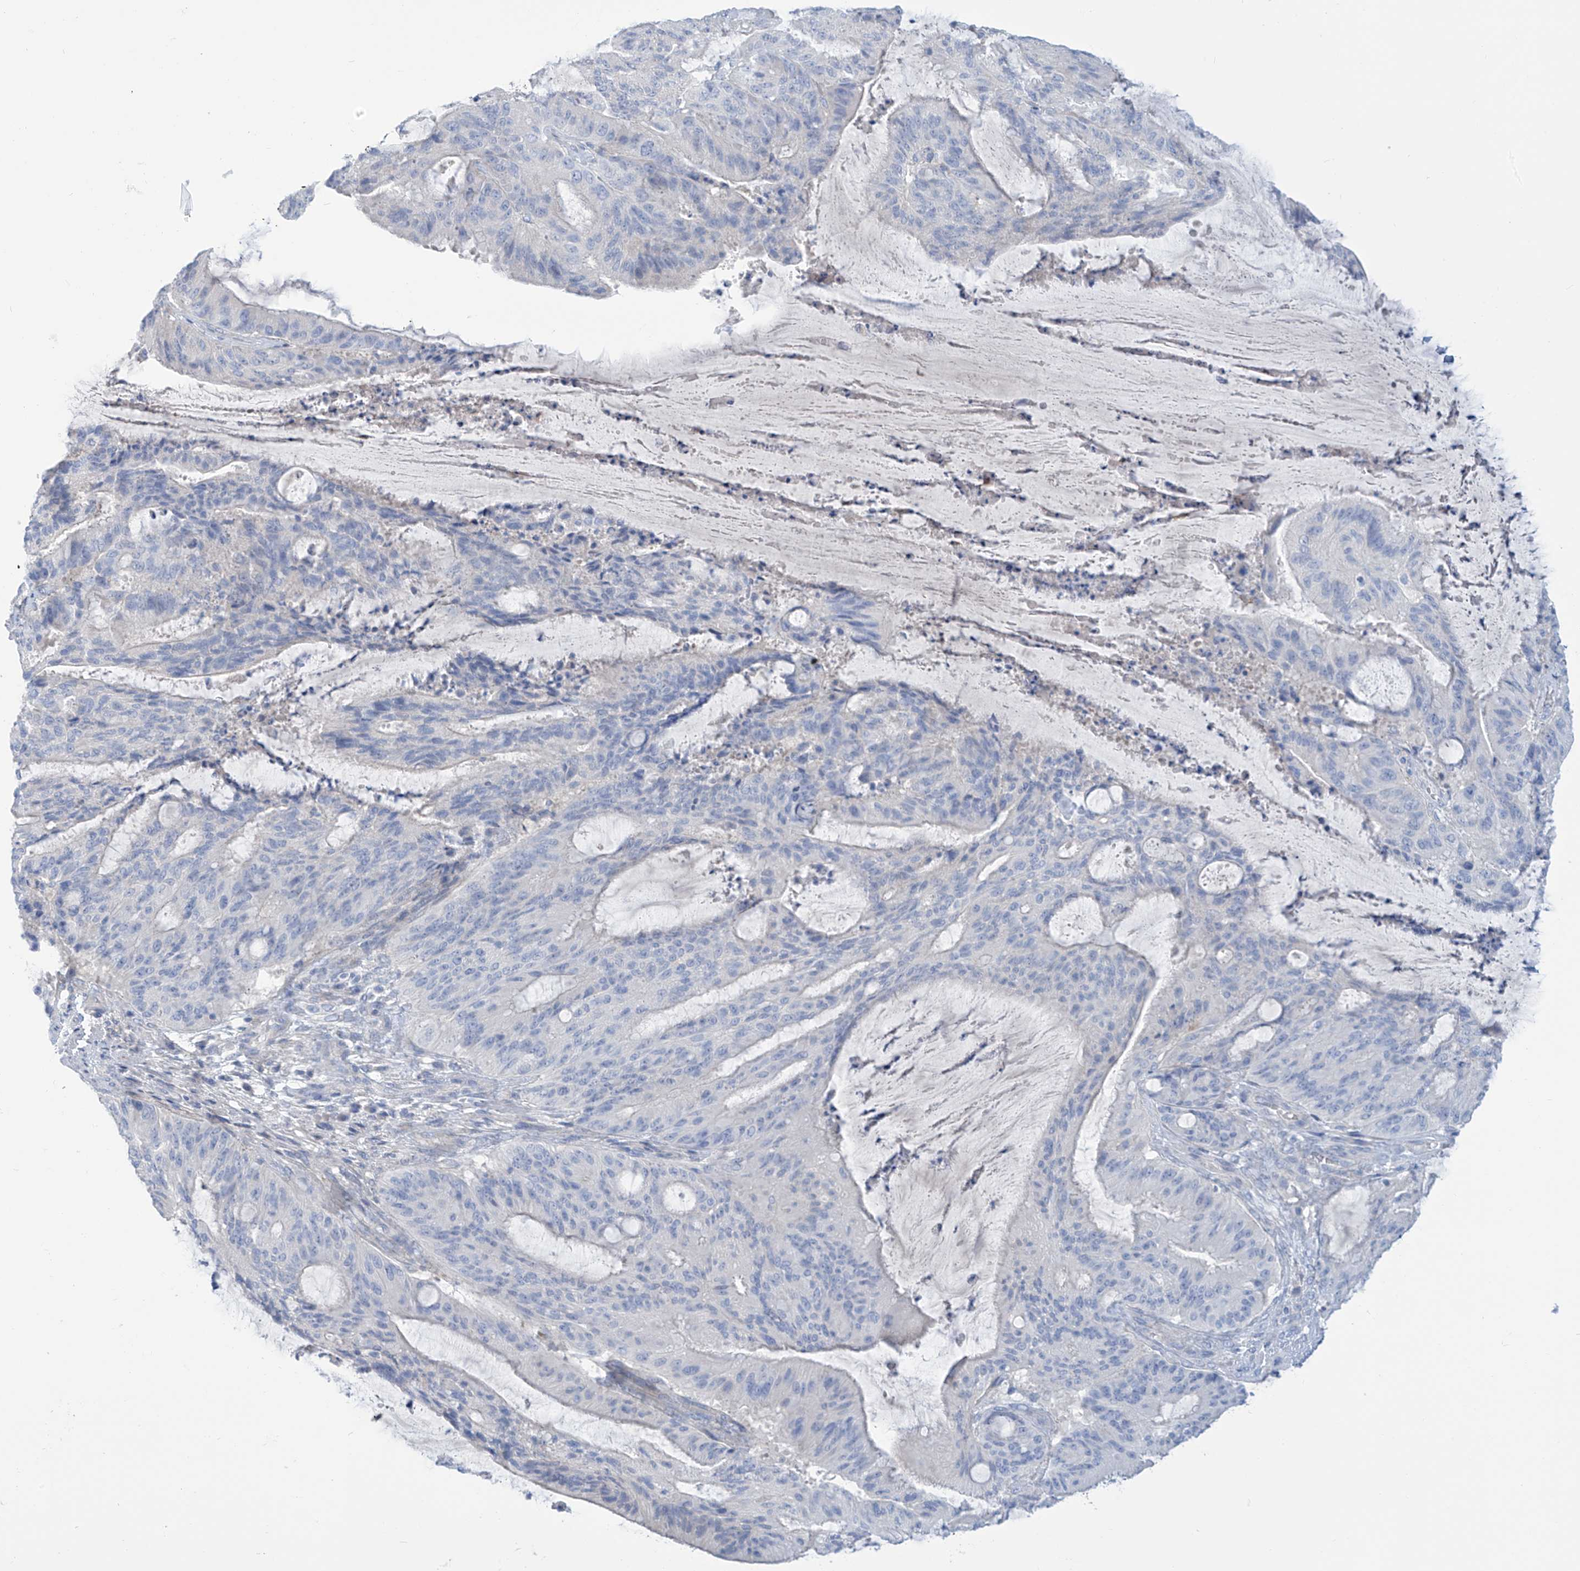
{"staining": {"intensity": "negative", "quantity": "none", "location": "none"}, "tissue": "liver cancer", "cell_type": "Tumor cells", "image_type": "cancer", "snomed": [{"axis": "morphology", "description": "Normal tissue, NOS"}, {"axis": "morphology", "description": "Cholangiocarcinoma"}, {"axis": "topography", "description": "Liver"}, {"axis": "topography", "description": "Peripheral nerve tissue"}], "caption": "Tumor cells show no significant protein expression in cholangiocarcinoma (liver).", "gene": "FABP2", "patient": {"sex": "female", "age": 73}}